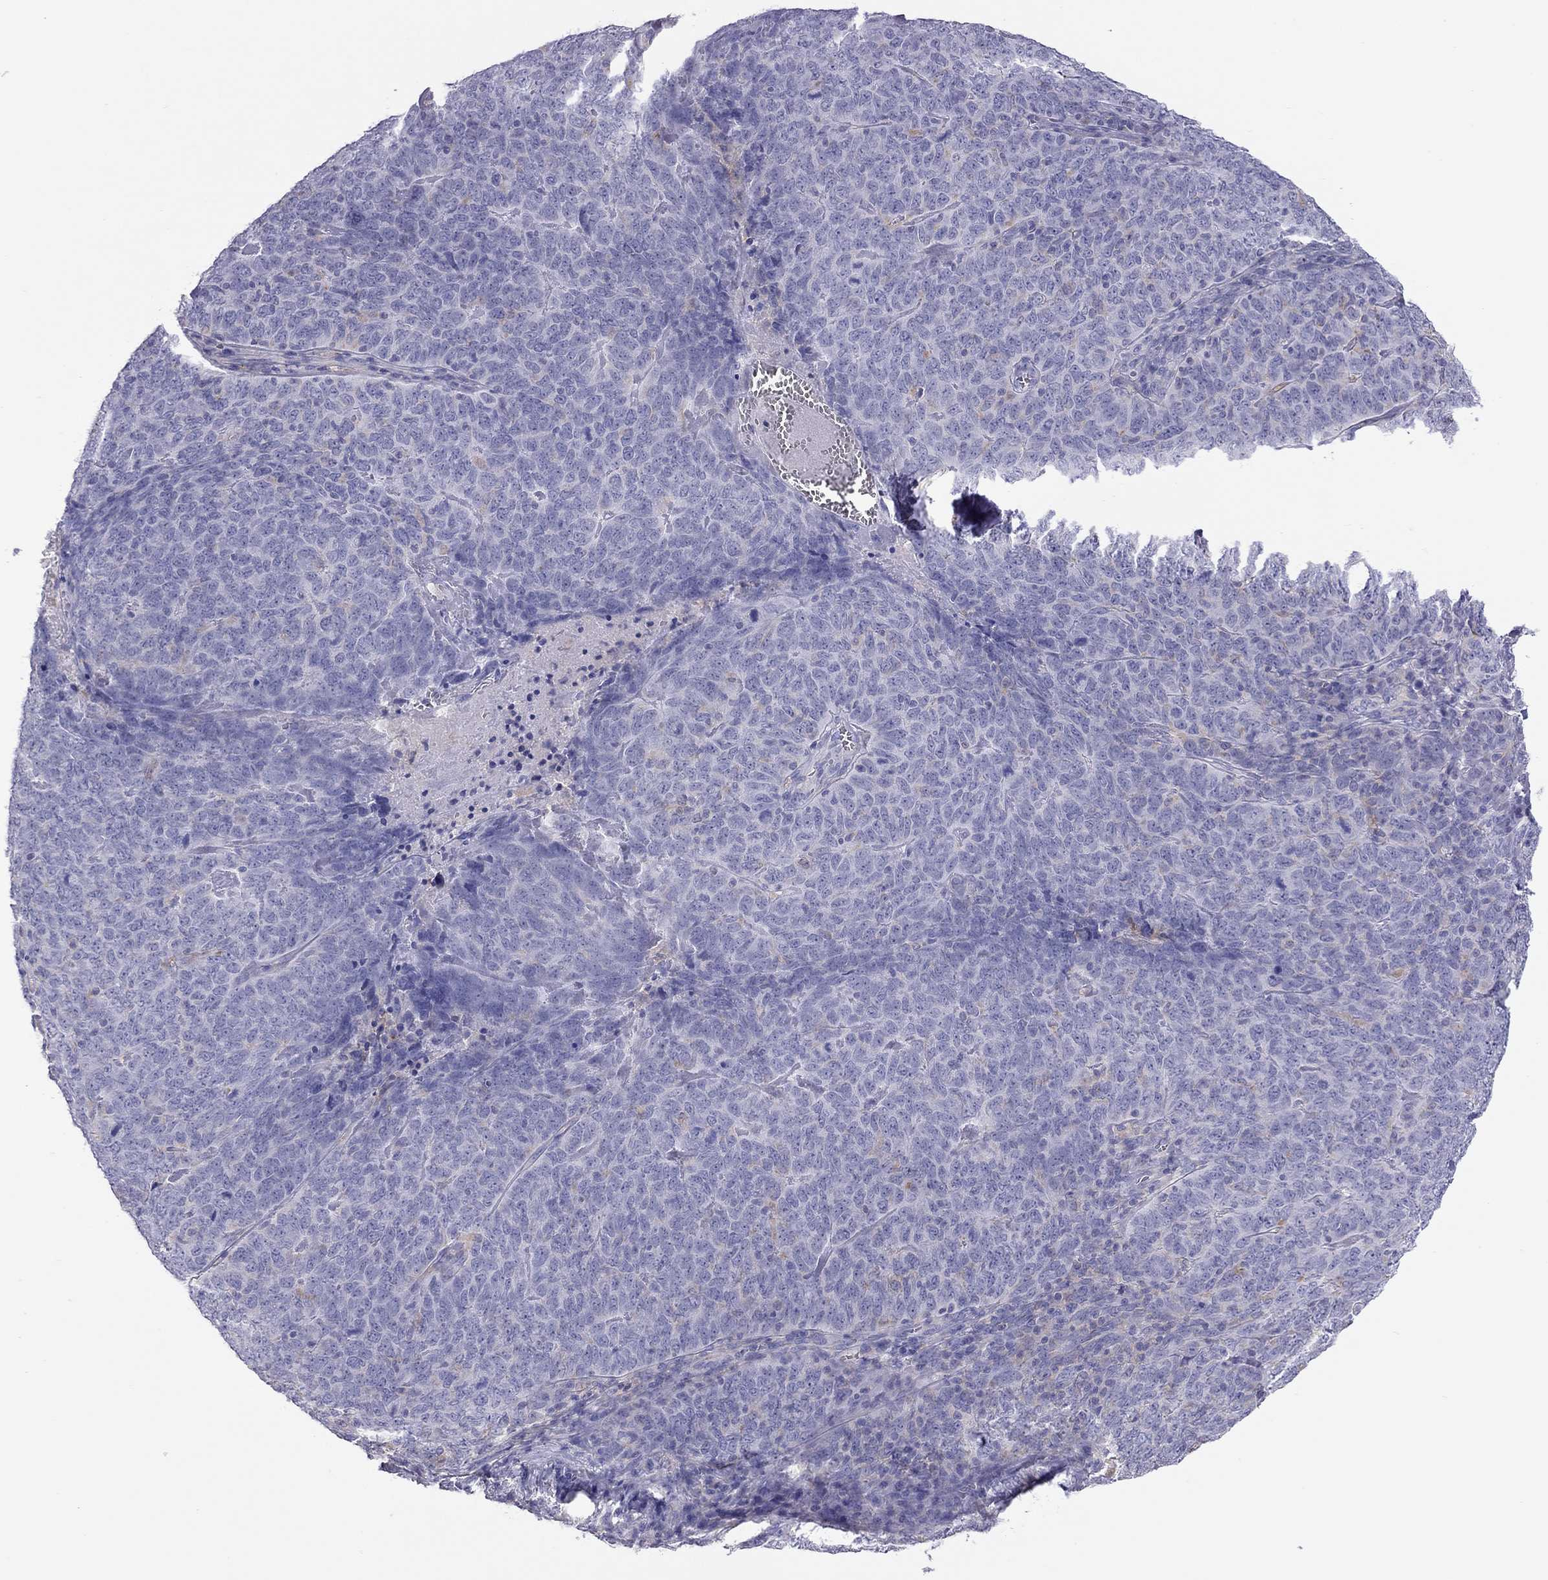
{"staining": {"intensity": "negative", "quantity": "none", "location": "none"}, "tissue": "skin cancer", "cell_type": "Tumor cells", "image_type": "cancer", "snomed": [{"axis": "morphology", "description": "Squamous cell carcinoma, NOS"}, {"axis": "topography", "description": "Skin"}, {"axis": "topography", "description": "Anal"}], "caption": "Tumor cells show no significant protein staining in skin cancer.", "gene": "ALOX15B", "patient": {"sex": "female", "age": 51}}